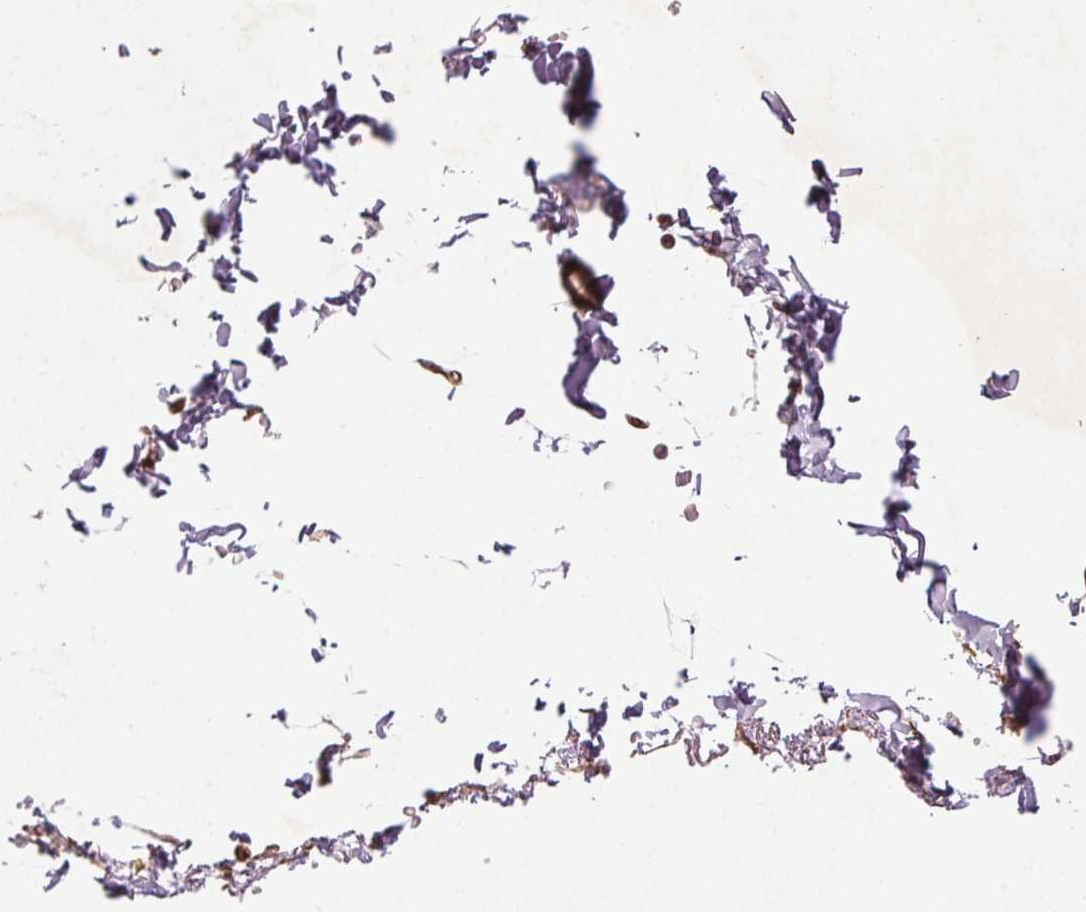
{"staining": {"intensity": "moderate", "quantity": "25%-75%", "location": "cytoplasmic/membranous"}, "tissue": "adipose tissue", "cell_type": "Adipocytes", "image_type": "normal", "snomed": [{"axis": "morphology", "description": "Normal tissue, NOS"}, {"axis": "topography", "description": "Anal"}, {"axis": "topography", "description": "Peripheral nerve tissue"}], "caption": "DAB (3,3'-diaminobenzidine) immunohistochemical staining of normal human adipose tissue reveals moderate cytoplasmic/membranous protein staining in approximately 25%-75% of adipocytes.", "gene": "CCSER1", "patient": {"sex": "male", "age": 51}}